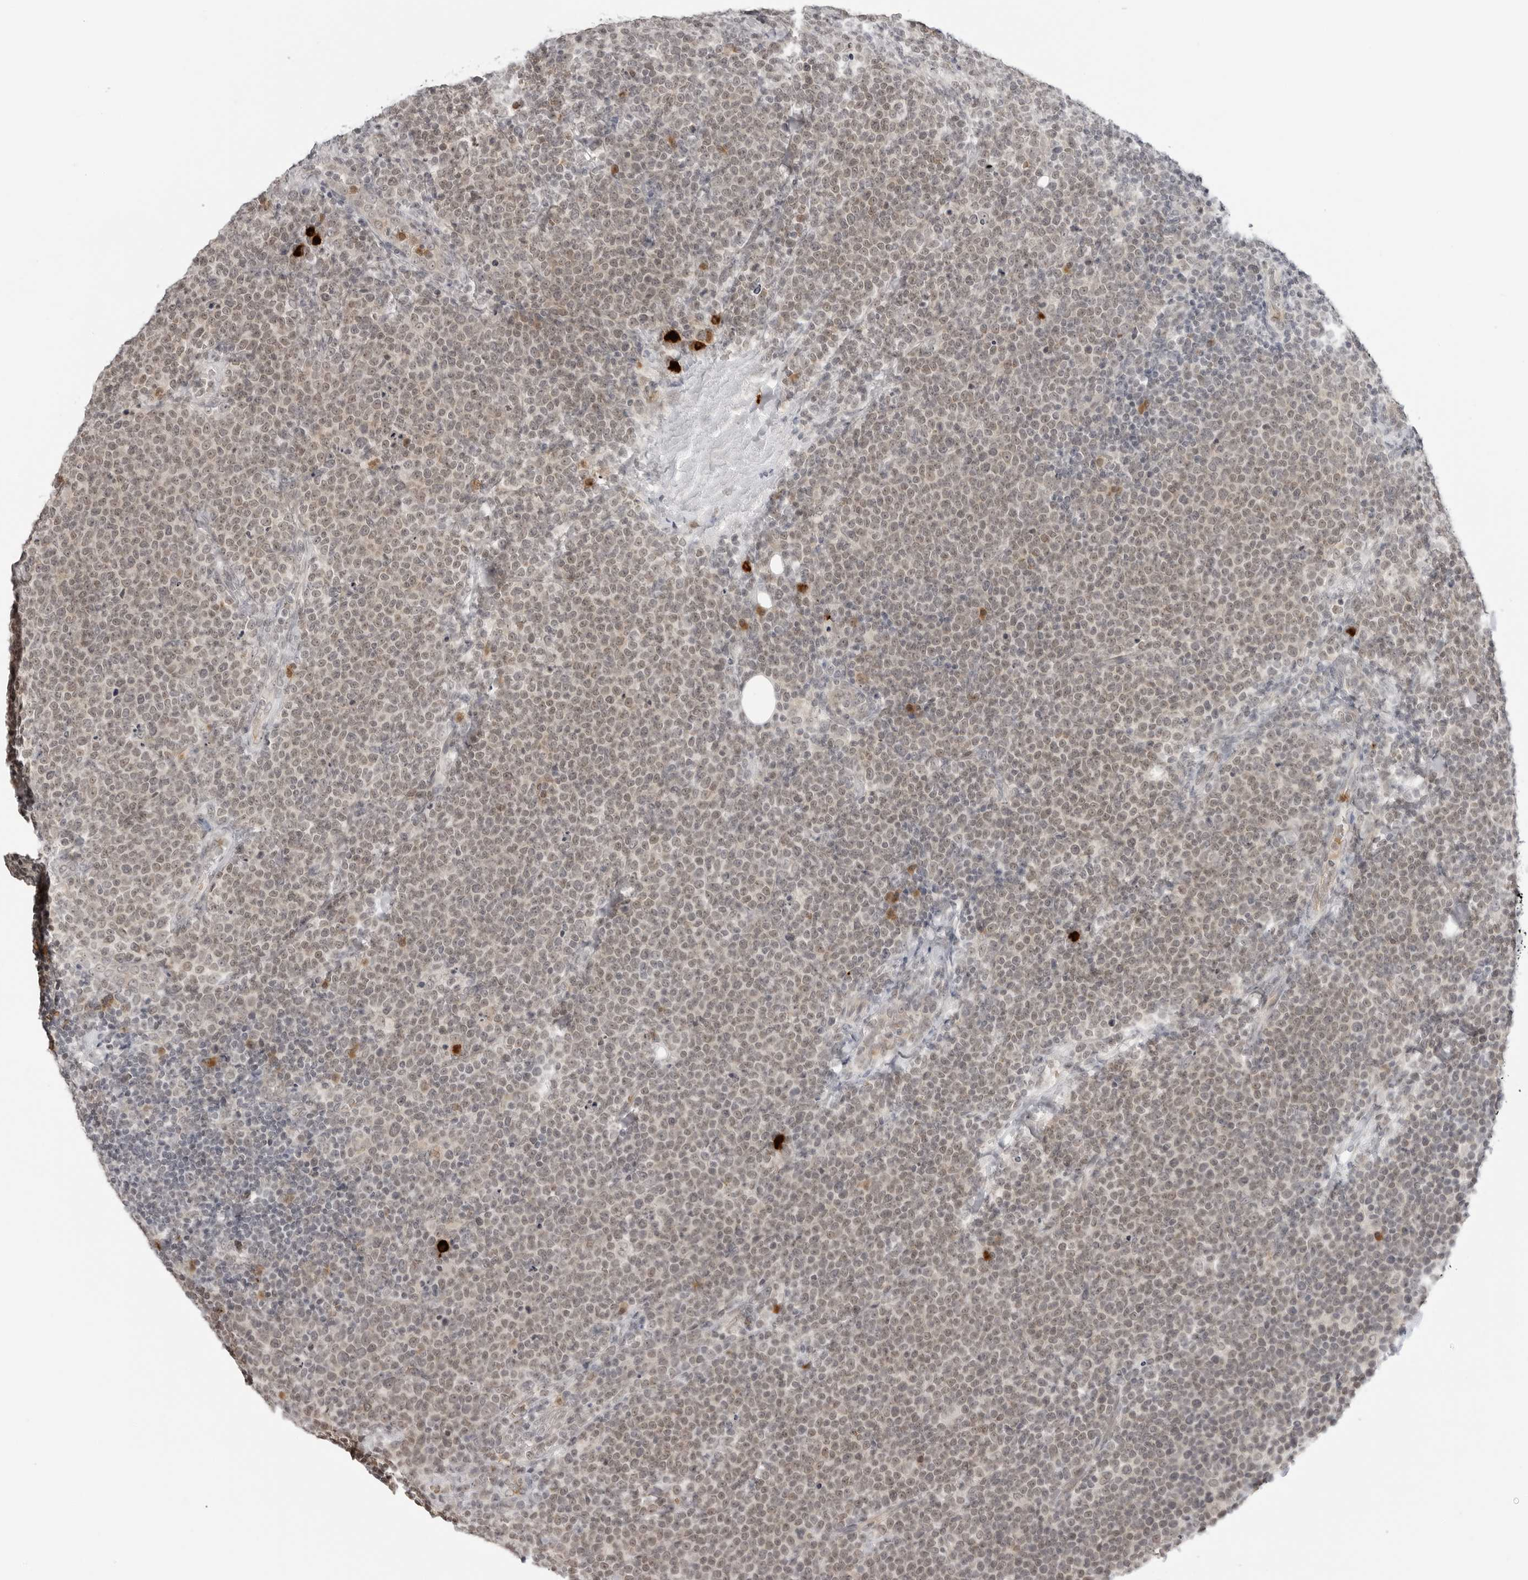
{"staining": {"intensity": "weak", "quantity": ">75%", "location": "nuclear"}, "tissue": "lymphoma", "cell_type": "Tumor cells", "image_type": "cancer", "snomed": [{"axis": "morphology", "description": "Malignant lymphoma, non-Hodgkin's type, High grade"}, {"axis": "topography", "description": "Lymph node"}], "caption": "The image reveals staining of malignant lymphoma, non-Hodgkin's type (high-grade), revealing weak nuclear protein positivity (brown color) within tumor cells.", "gene": "SUGCT", "patient": {"sex": "male", "age": 61}}